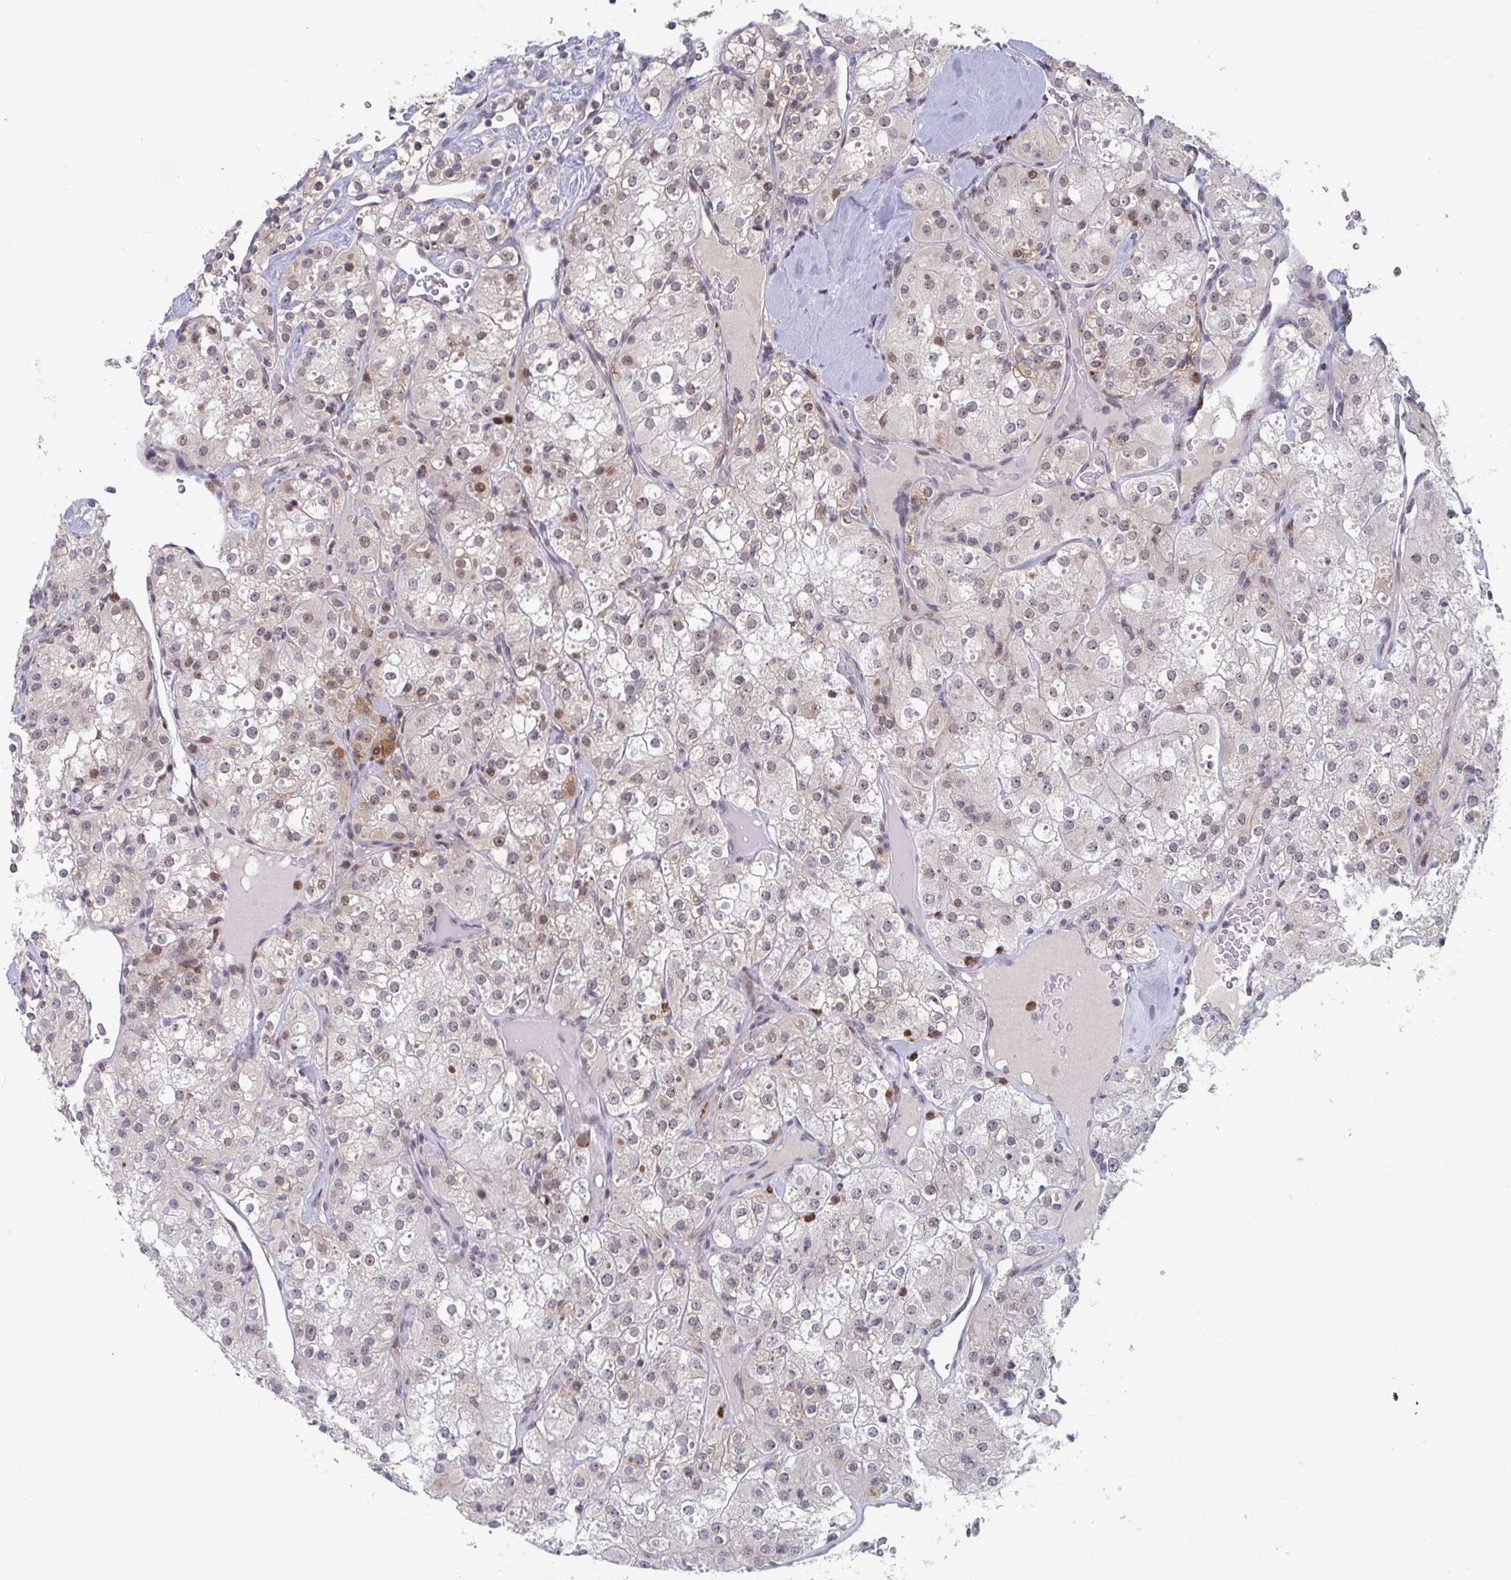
{"staining": {"intensity": "moderate", "quantity": "25%-75%", "location": "nuclear"}, "tissue": "renal cancer", "cell_type": "Tumor cells", "image_type": "cancer", "snomed": [{"axis": "morphology", "description": "Adenocarcinoma, NOS"}, {"axis": "topography", "description": "Kidney"}], "caption": "Renal cancer was stained to show a protein in brown. There is medium levels of moderate nuclear staining in approximately 25%-75% of tumor cells.", "gene": "RNF212", "patient": {"sex": "male", "age": 77}}